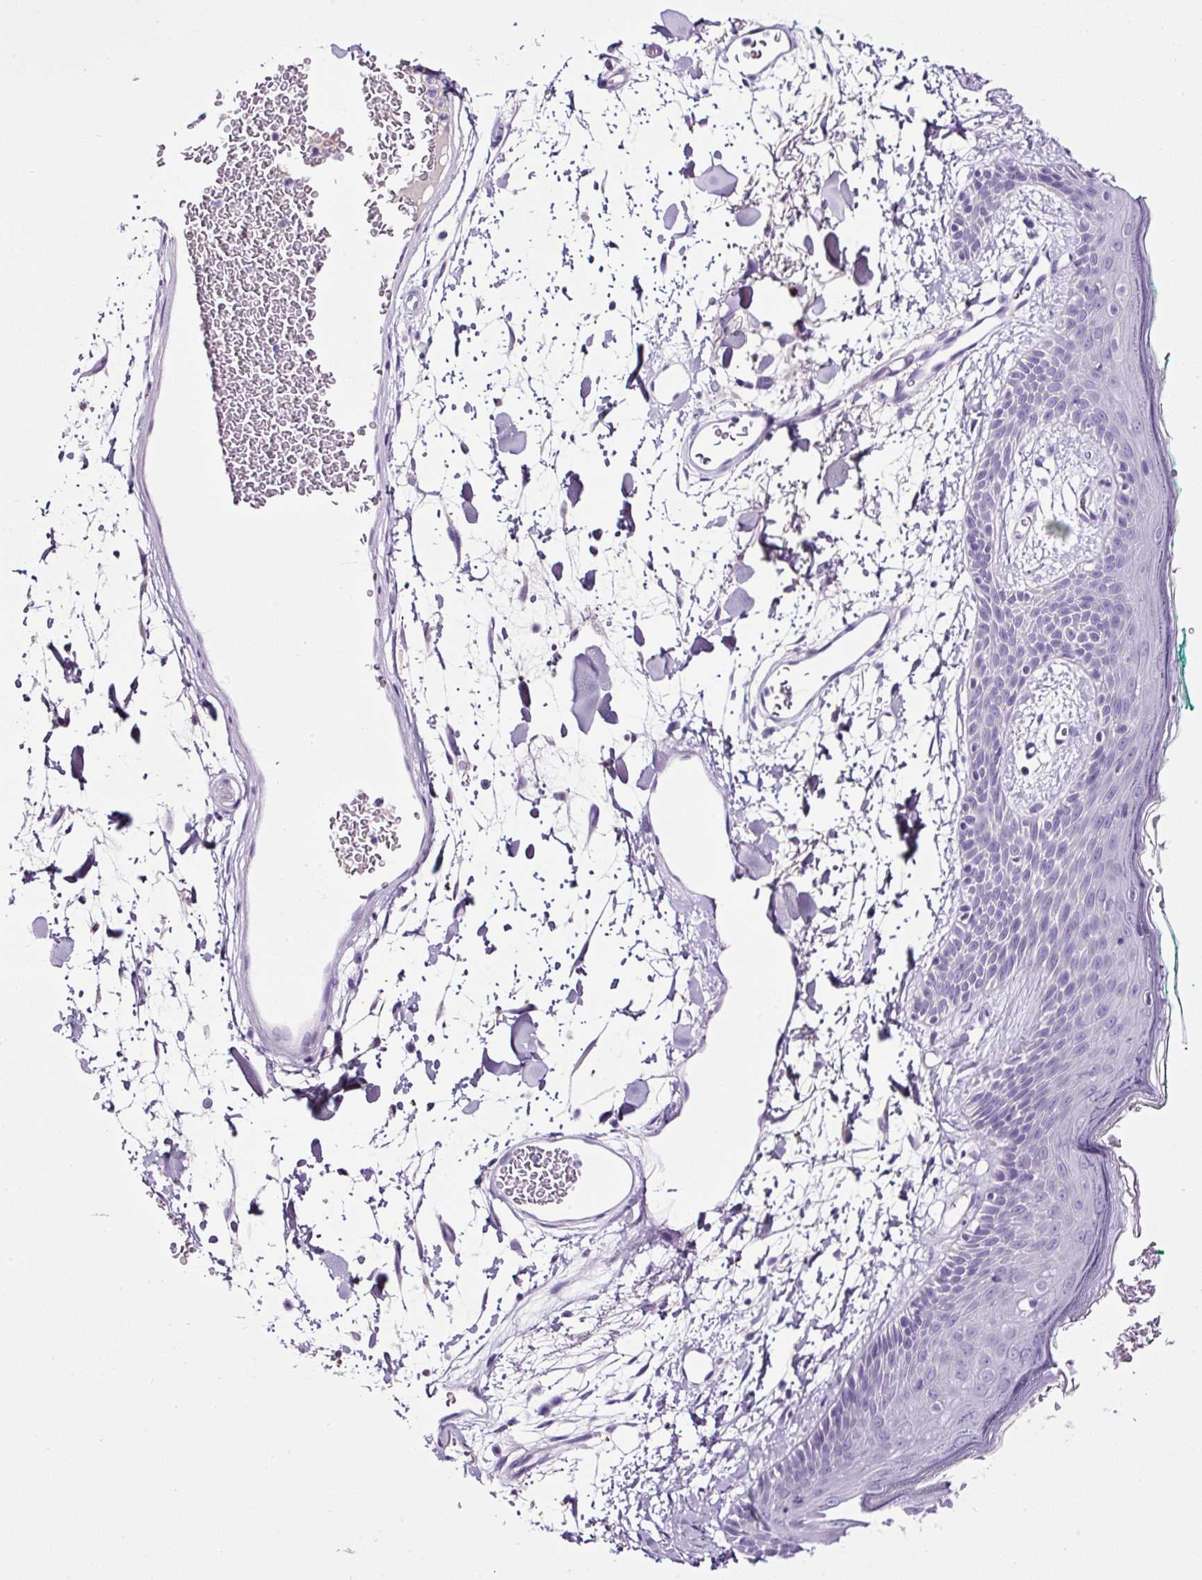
{"staining": {"intensity": "negative", "quantity": "none", "location": "none"}, "tissue": "skin", "cell_type": "Fibroblasts", "image_type": "normal", "snomed": [{"axis": "morphology", "description": "Normal tissue, NOS"}, {"axis": "topography", "description": "Skin"}], "caption": "The micrograph shows no significant expression in fibroblasts of skin.", "gene": "SP8", "patient": {"sex": "male", "age": 79}}